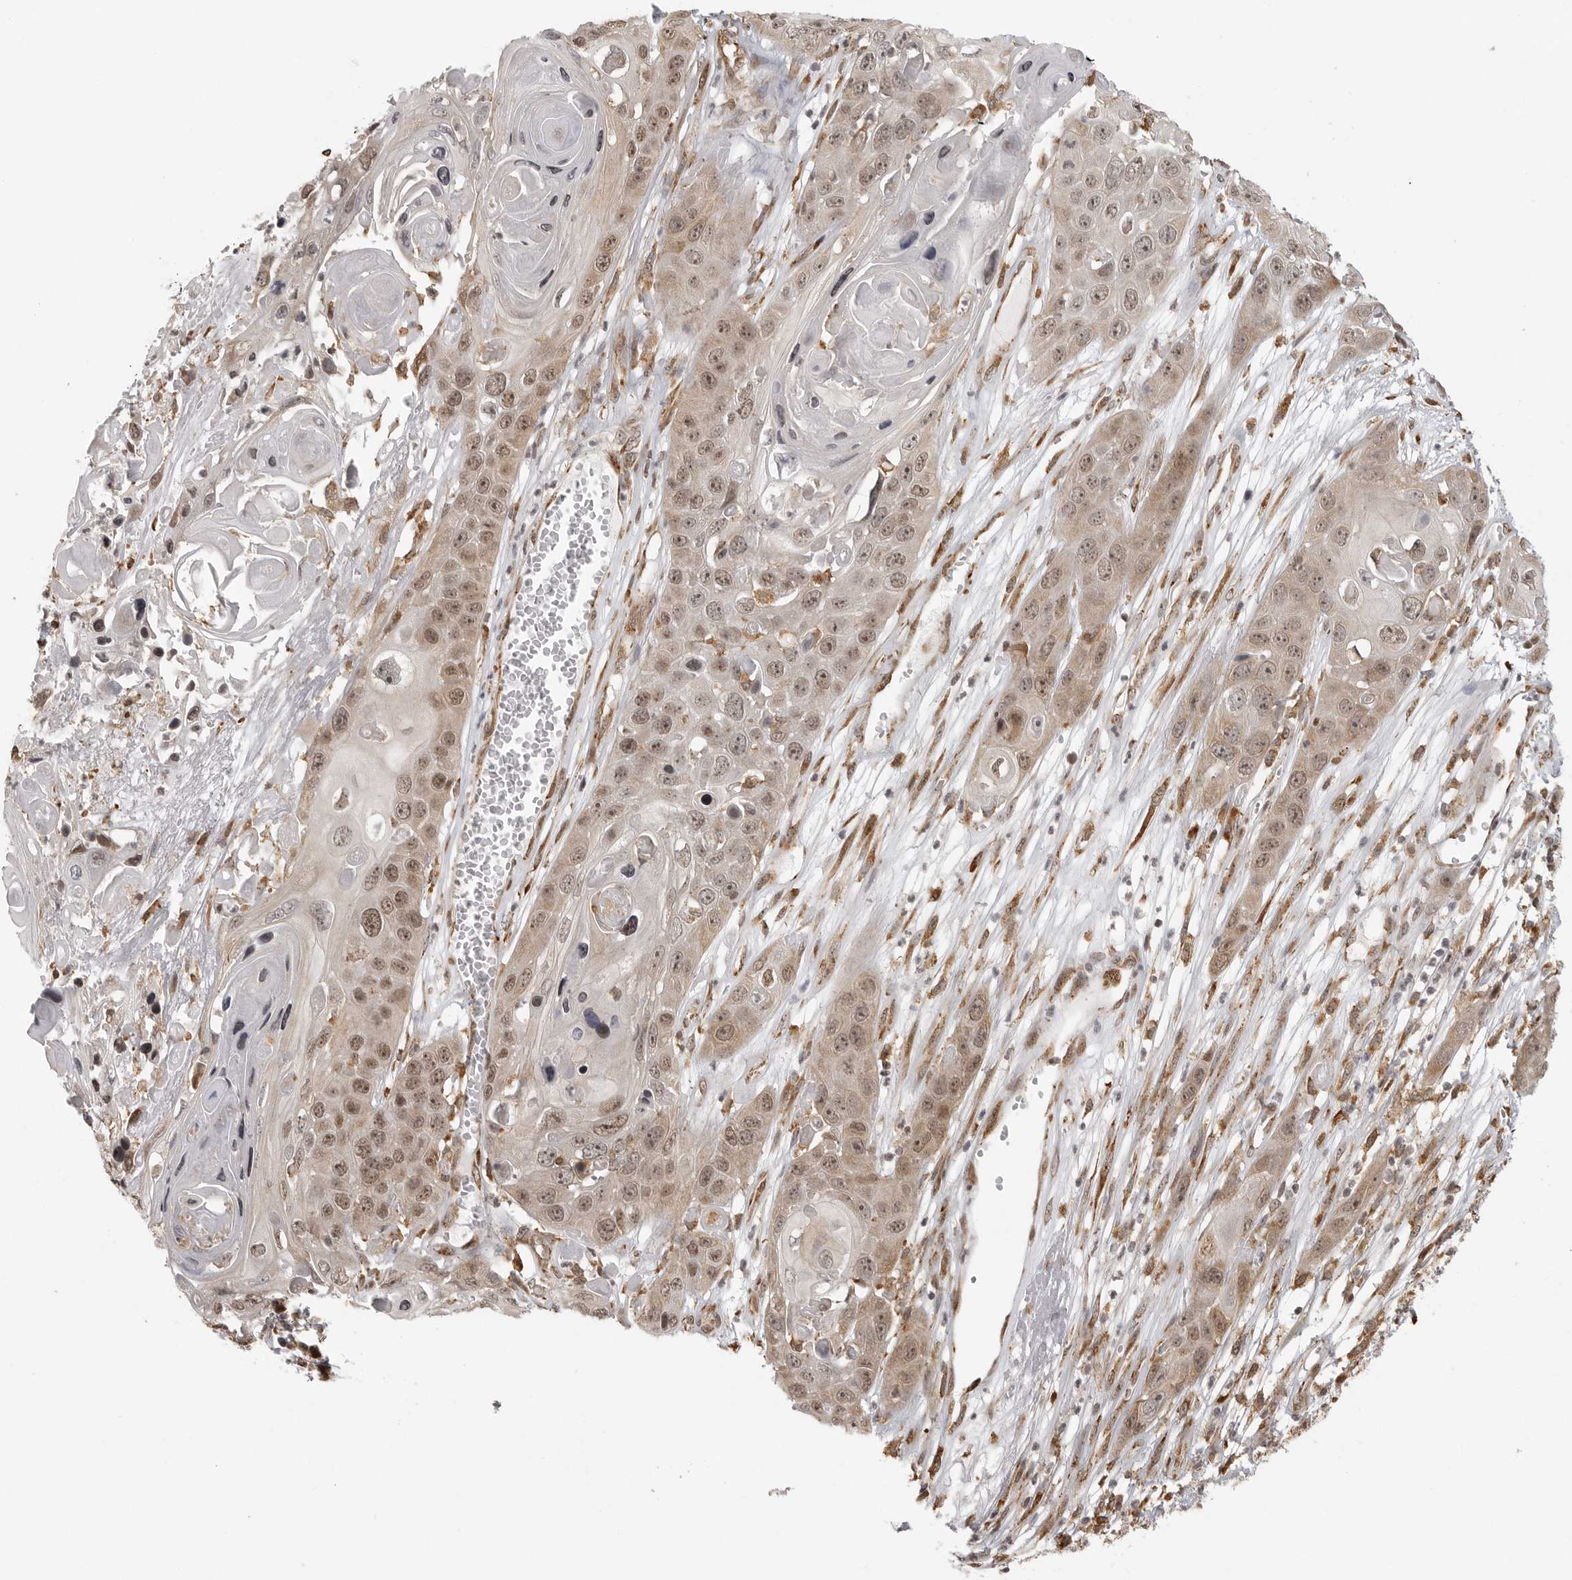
{"staining": {"intensity": "weak", "quantity": ">75%", "location": "nuclear"}, "tissue": "skin cancer", "cell_type": "Tumor cells", "image_type": "cancer", "snomed": [{"axis": "morphology", "description": "Squamous cell carcinoma, NOS"}, {"axis": "topography", "description": "Skin"}], "caption": "Approximately >75% of tumor cells in skin cancer reveal weak nuclear protein staining as visualized by brown immunohistochemical staining.", "gene": "ISG20L2", "patient": {"sex": "male", "age": 55}}